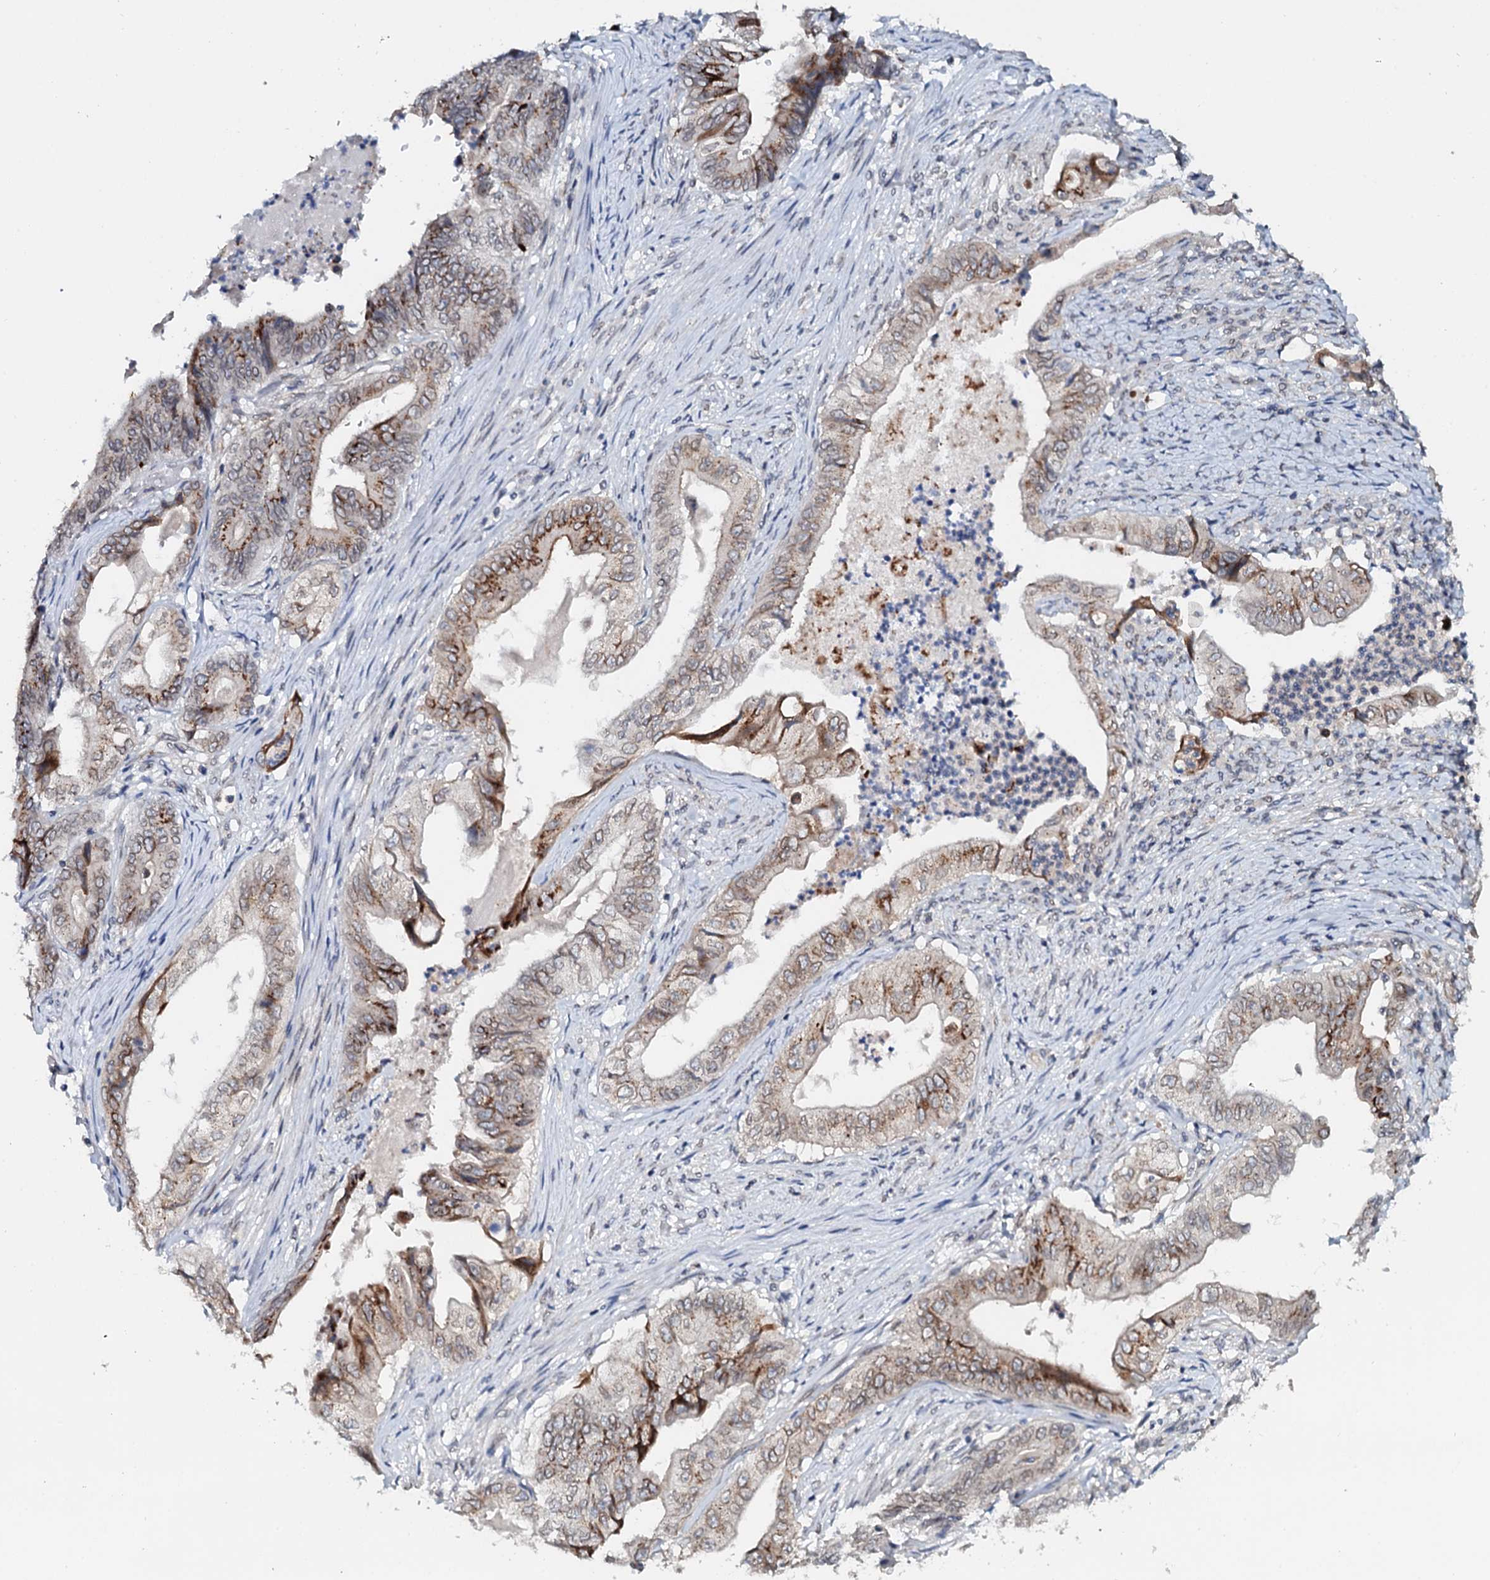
{"staining": {"intensity": "strong", "quantity": "<25%", "location": "cytoplasmic/membranous"}, "tissue": "stomach cancer", "cell_type": "Tumor cells", "image_type": "cancer", "snomed": [{"axis": "morphology", "description": "Adenocarcinoma, NOS"}, {"axis": "topography", "description": "Stomach"}], "caption": "IHC photomicrograph of human stomach cancer stained for a protein (brown), which demonstrates medium levels of strong cytoplasmic/membranous expression in about <25% of tumor cells.", "gene": "SNTA1", "patient": {"sex": "female", "age": 73}}